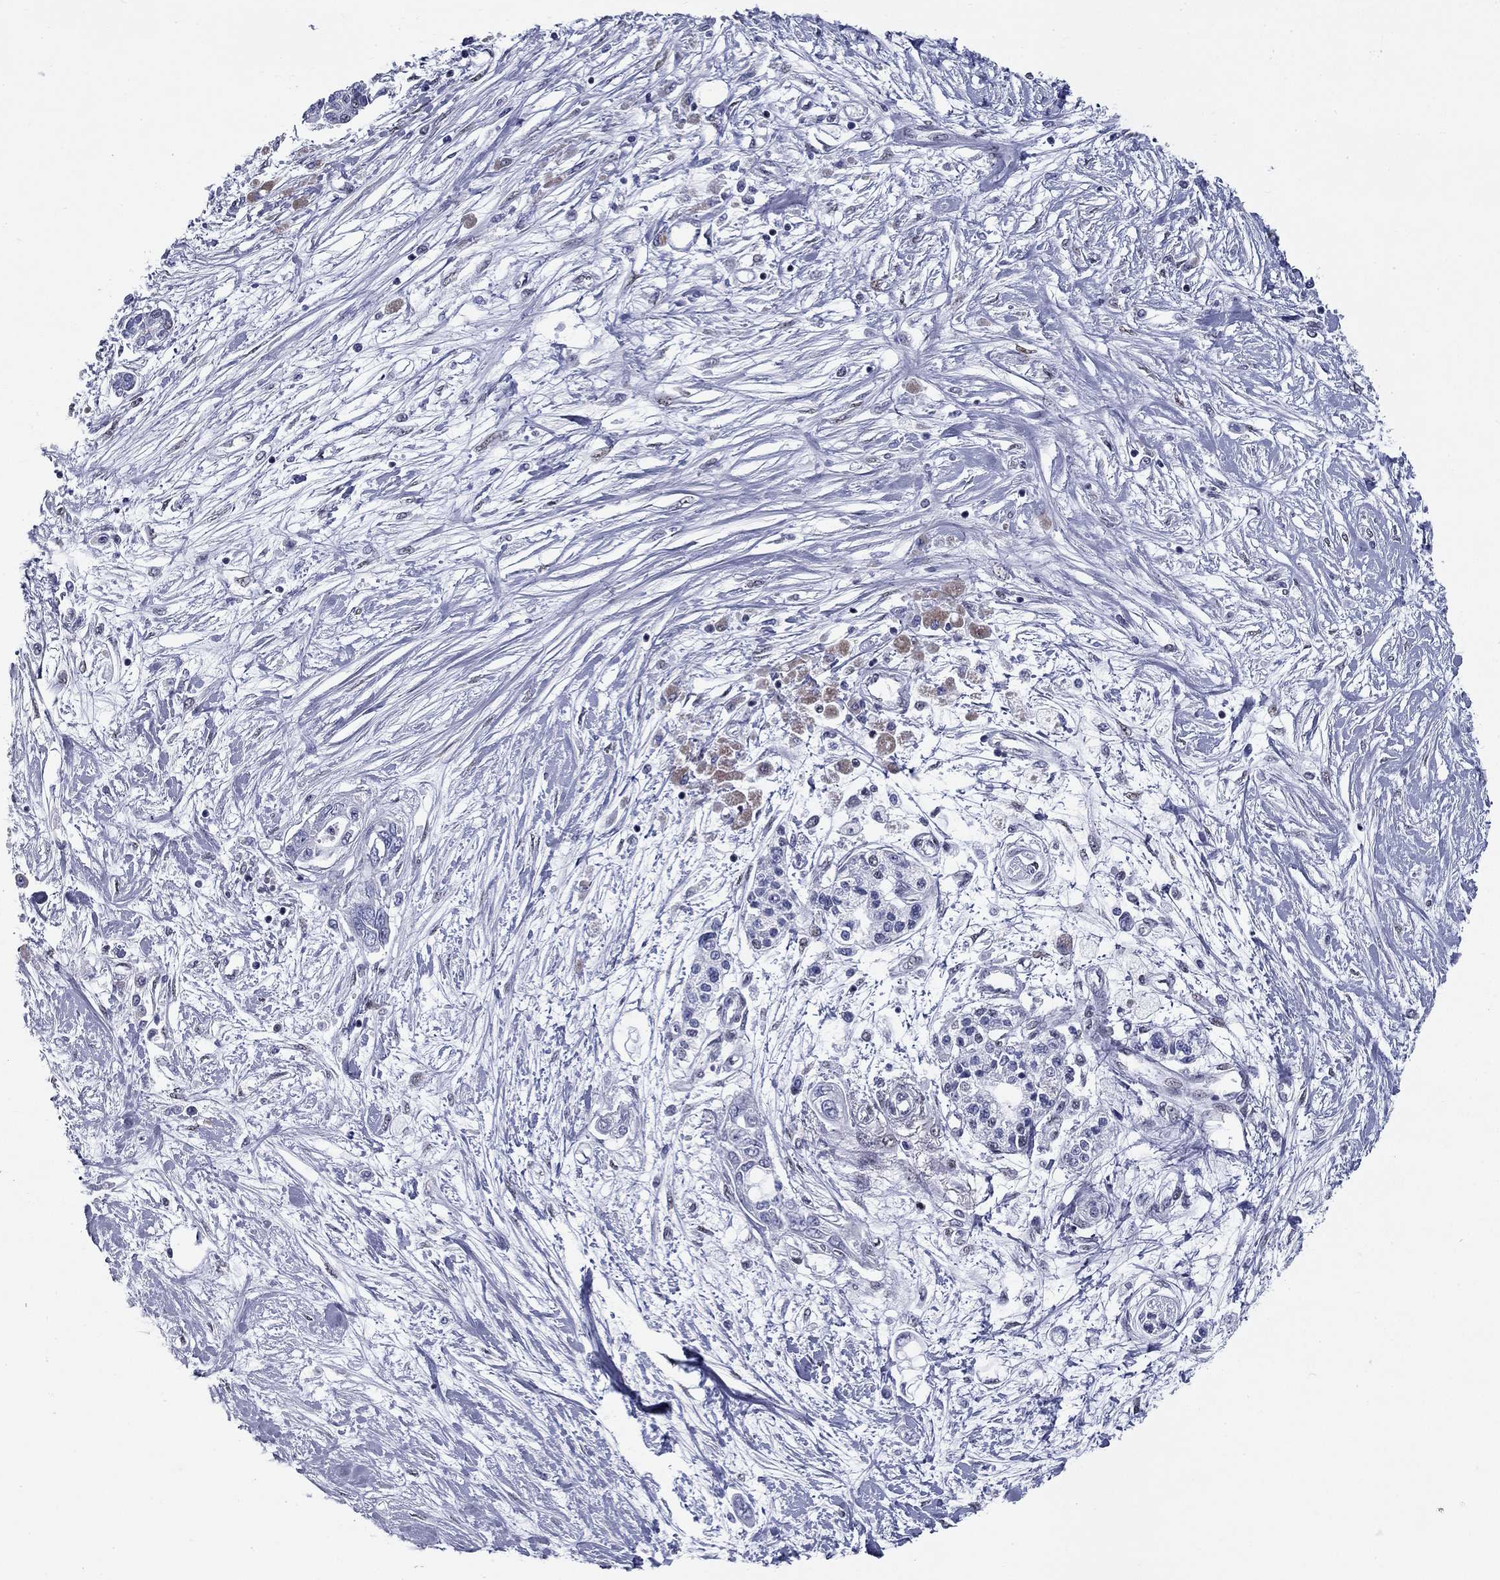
{"staining": {"intensity": "negative", "quantity": "none", "location": "none"}, "tissue": "pancreatic cancer", "cell_type": "Tumor cells", "image_type": "cancer", "snomed": [{"axis": "morphology", "description": "Adenocarcinoma, NOS"}, {"axis": "topography", "description": "Pancreas"}], "caption": "An immunohistochemistry micrograph of pancreatic adenocarcinoma is shown. There is no staining in tumor cells of pancreatic adenocarcinoma. (DAB (3,3'-diaminobenzidine) IHC visualized using brightfield microscopy, high magnification).", "gene": "ASF1B", "patient": {"sex": "female", "age": 77}}